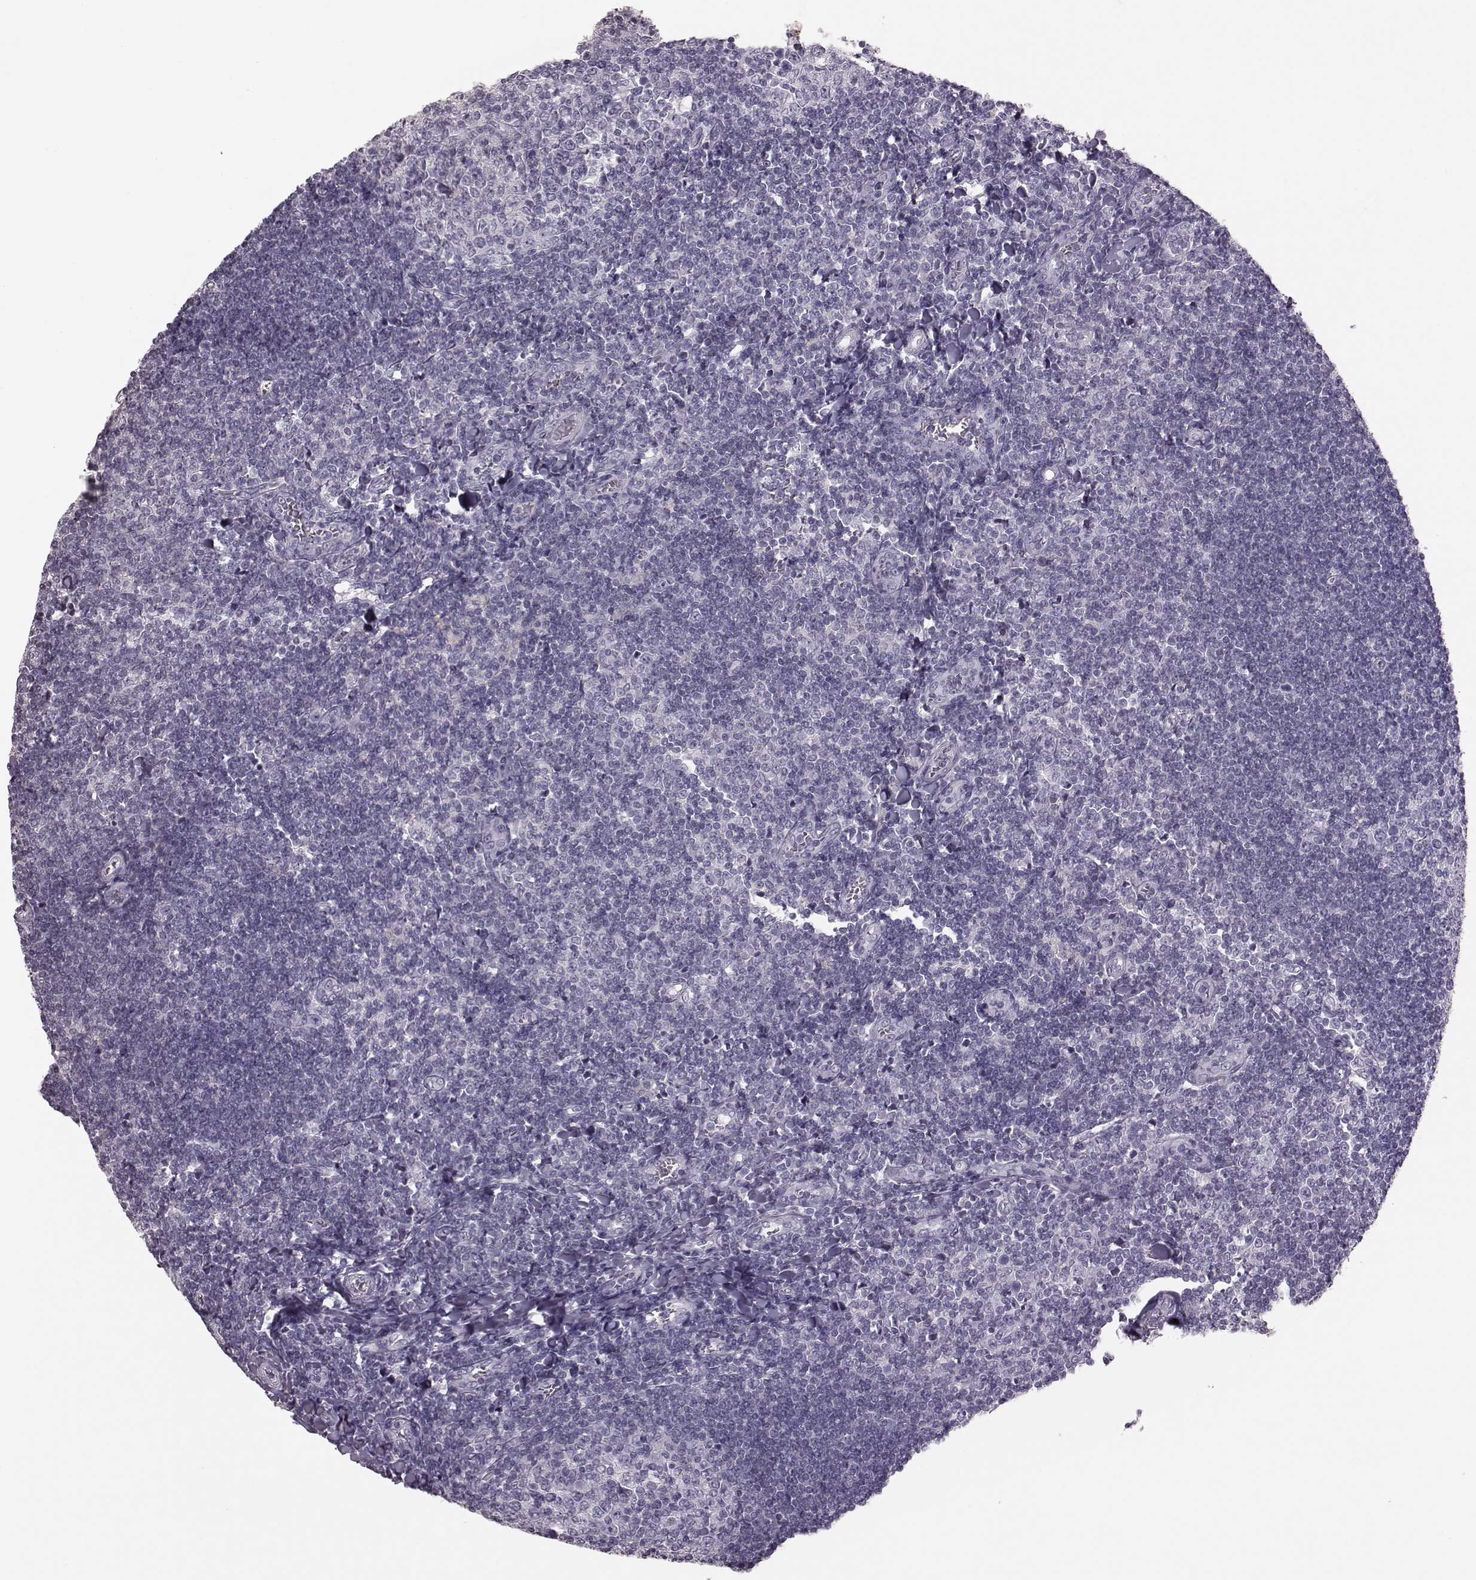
{"staining": {"intensity": "negative", "quantity": "none", "location": "none"}, "tissue": "tonsil", "cell_type": "Germinal center cells", "image_type": "normal", "snomed": [{"axis": "morphology", "description": "Normal tissue, NOS"}, {"axis": "topography", "description": "Tonsil"}], "caption": "Tonsil stained for a protein using IHC reveals no positivity germinal center cells.", "gene": "CRYBA2", "patient": {"sex": "female", "age": 12}}